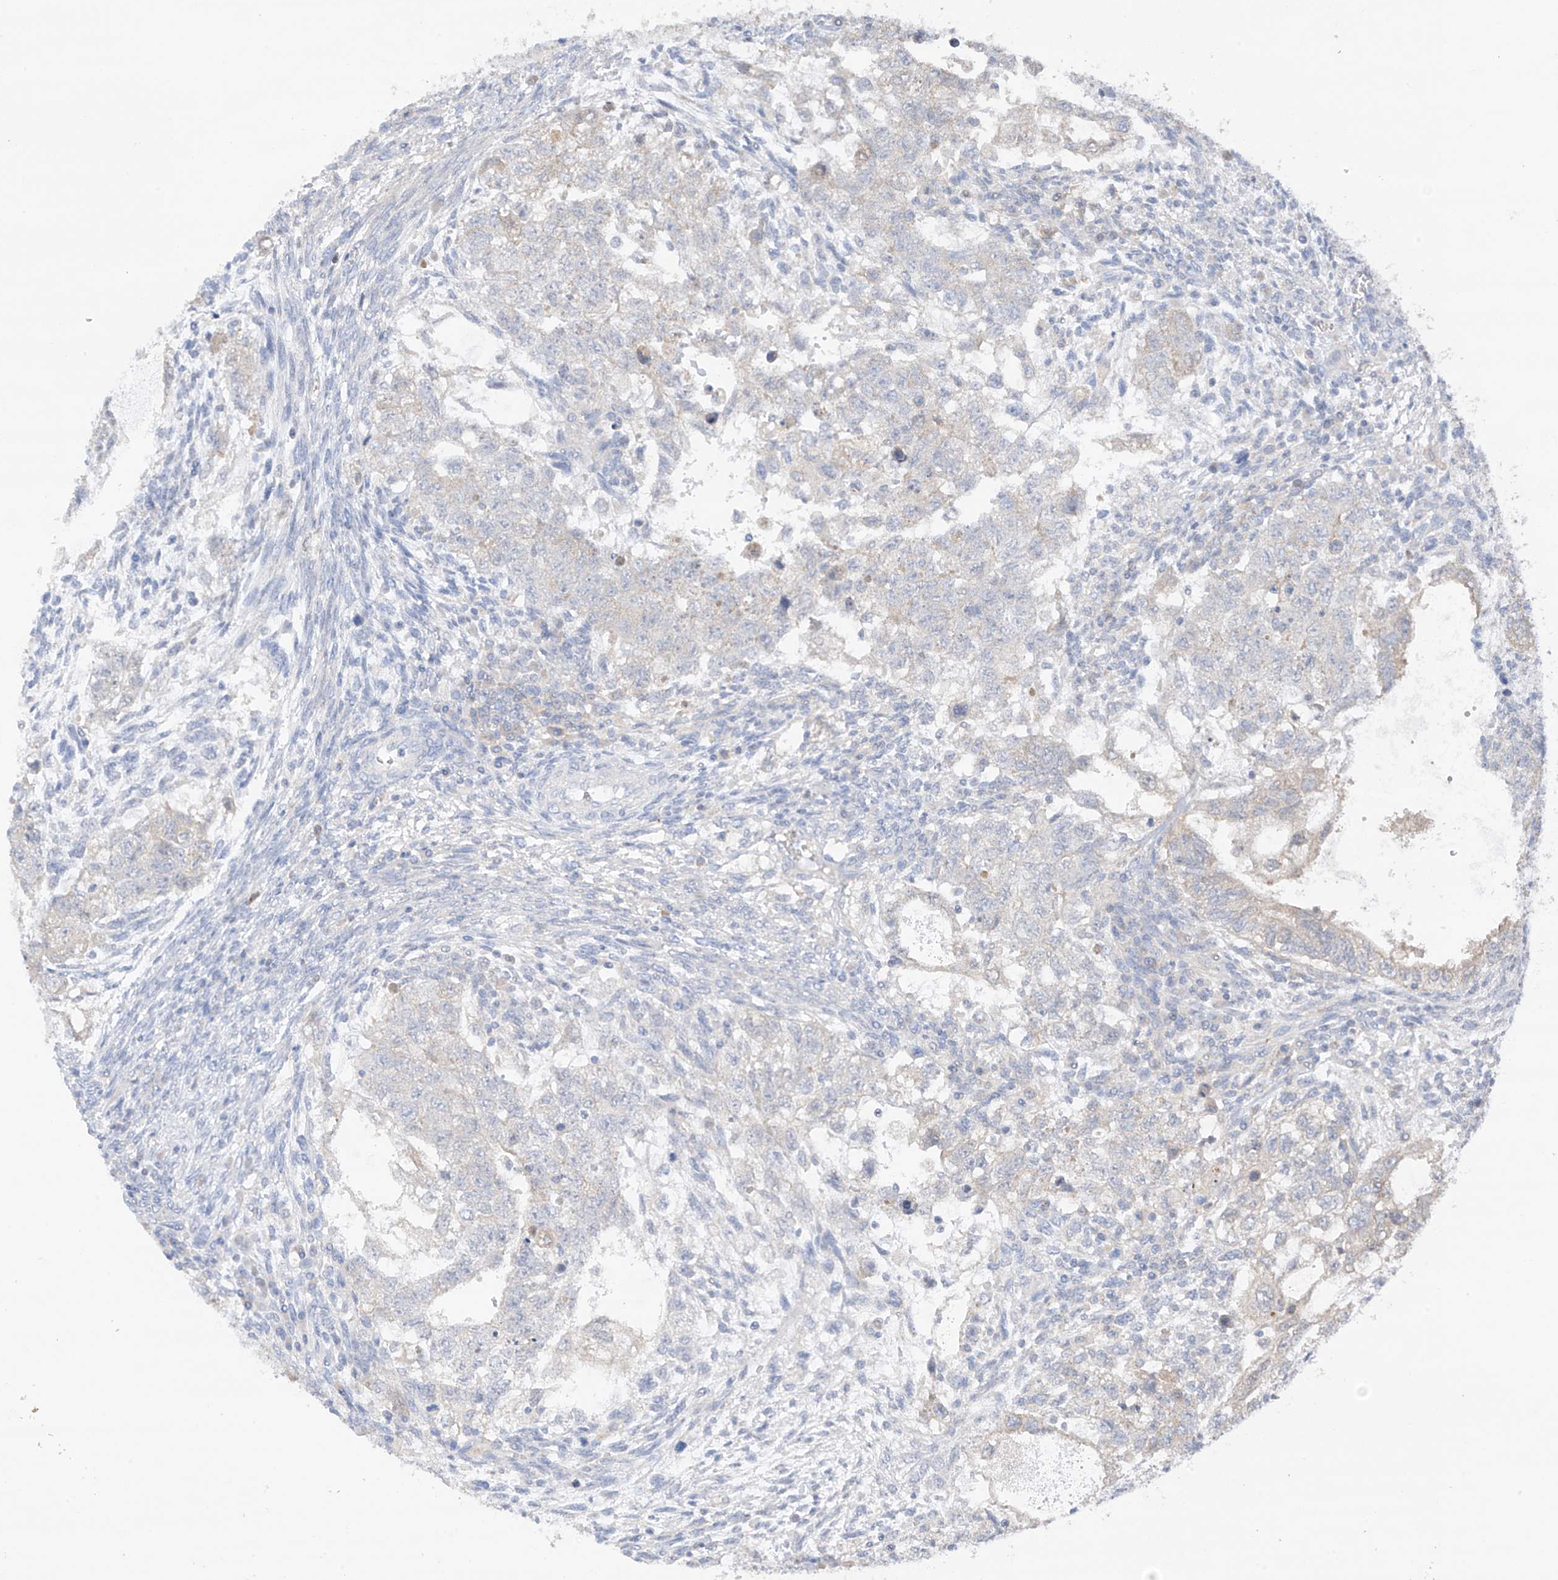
{"staining": {"intensity": "negative", "quantity": "none", "location": "none"}, "tissue": "testis cancer", "cell_type": "Tumor cells", "image_type": "cancer", "snomed": [{"axis": "morphology", "description": "Carcinoma, Embryonal, NOS"}, {"axis": "topography", "description": "Testis"}], "caption": "Immunohistochemical staining of embryonal carcinoma (testis) shows no significant staining in tumor cells.", "gene": "CAPN13", "patient": {"sex": "male", "age": 37}}